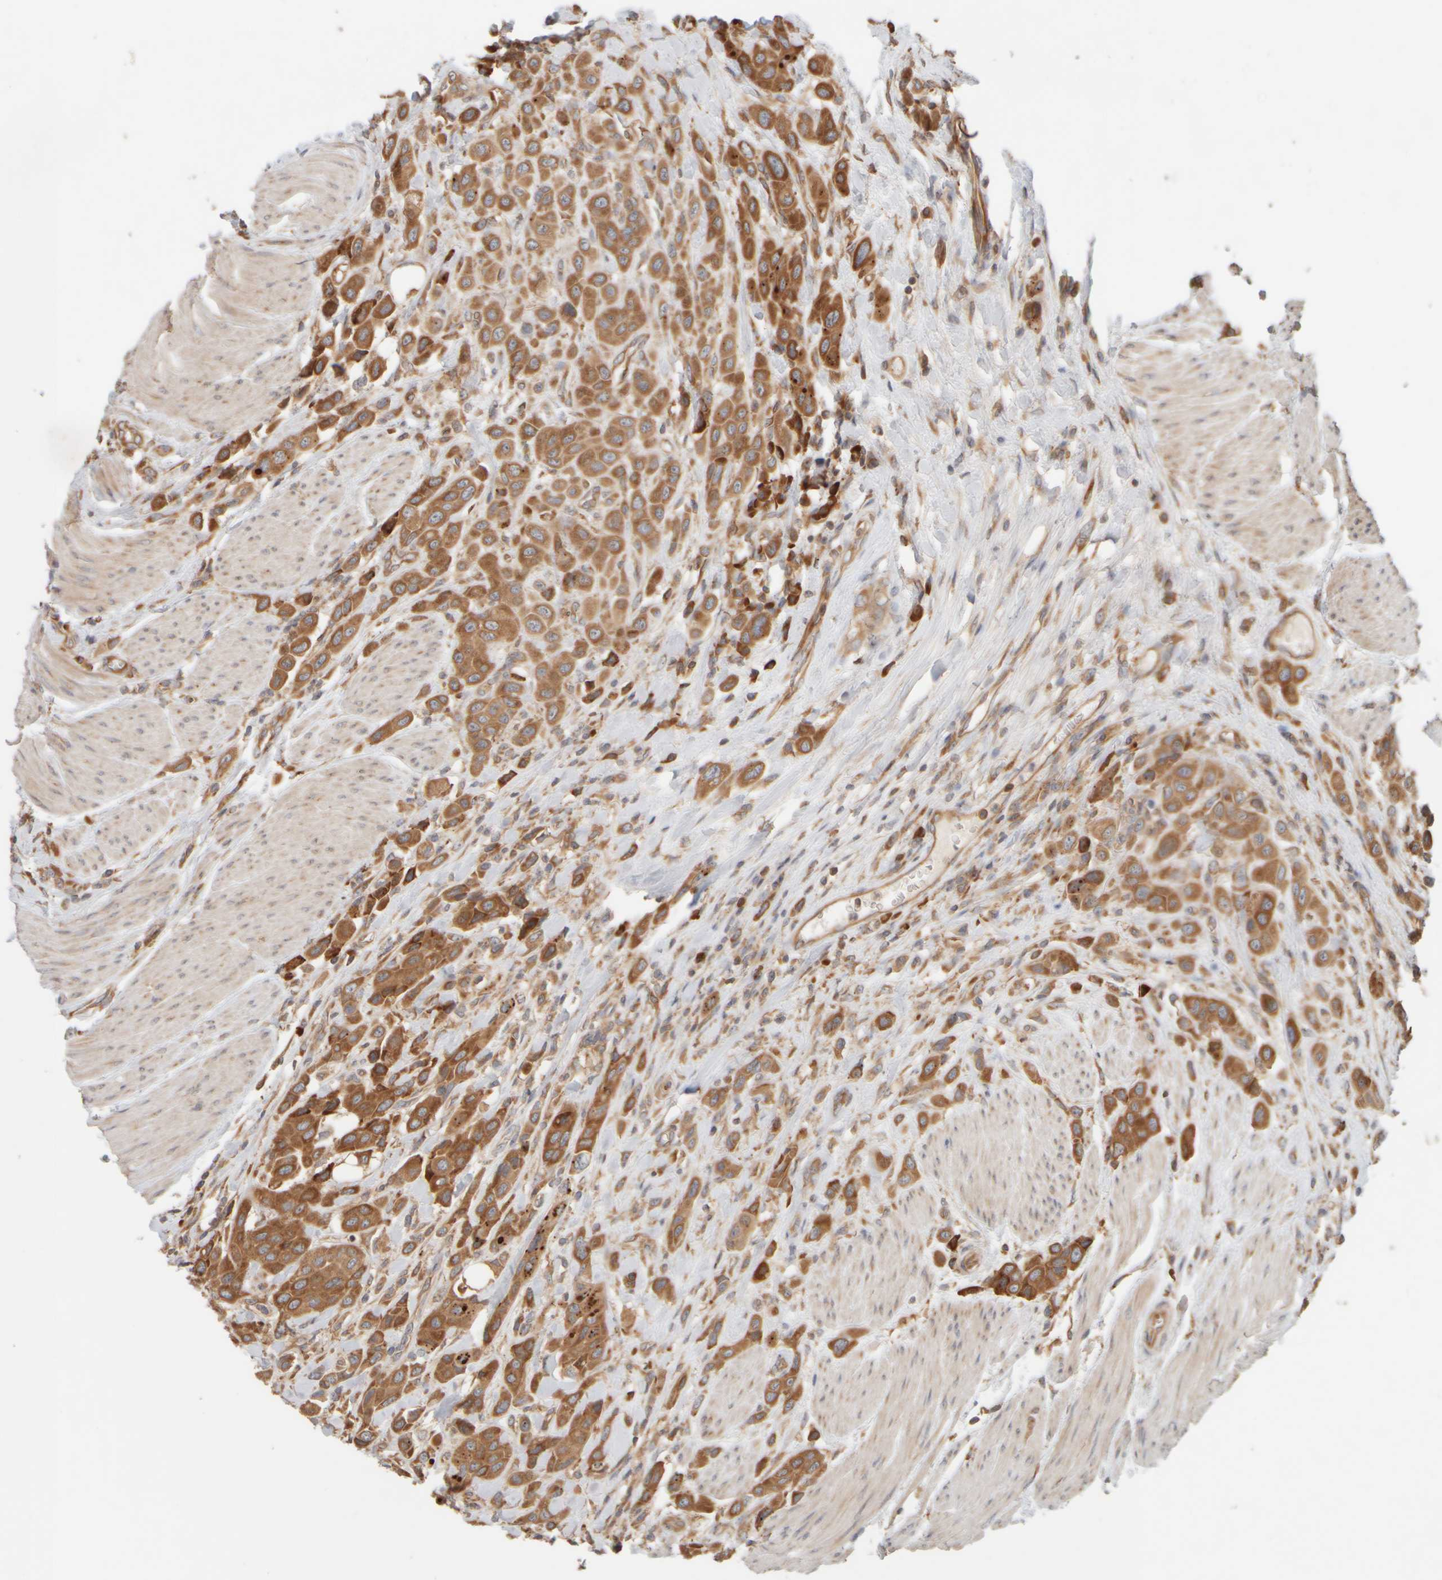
{"staining": {"intensity": "strong", "quantity": ">75%", "location": "cytoplasmic/membranous"}, "tissue": "urothelial cancer", "cell_type": "Tumor cells", "image_type": "cancer", "snomed": [{"axis": "morphology", "description": "Urothelial carcinoma, High grade"}, {"axis": "topography", "description": "Urinary bladder"}], "caption": "Immunohistochemical staining of urothelial cancer shows high levels of strong cytoplasmic/membranous protein expression in approximately >75% of tumor cells. The protein of interest is shown in brown color, while the nuclei are stained blue.", "gene": "EIF2B3", "patient": {"sex": "male", "age": 50}}